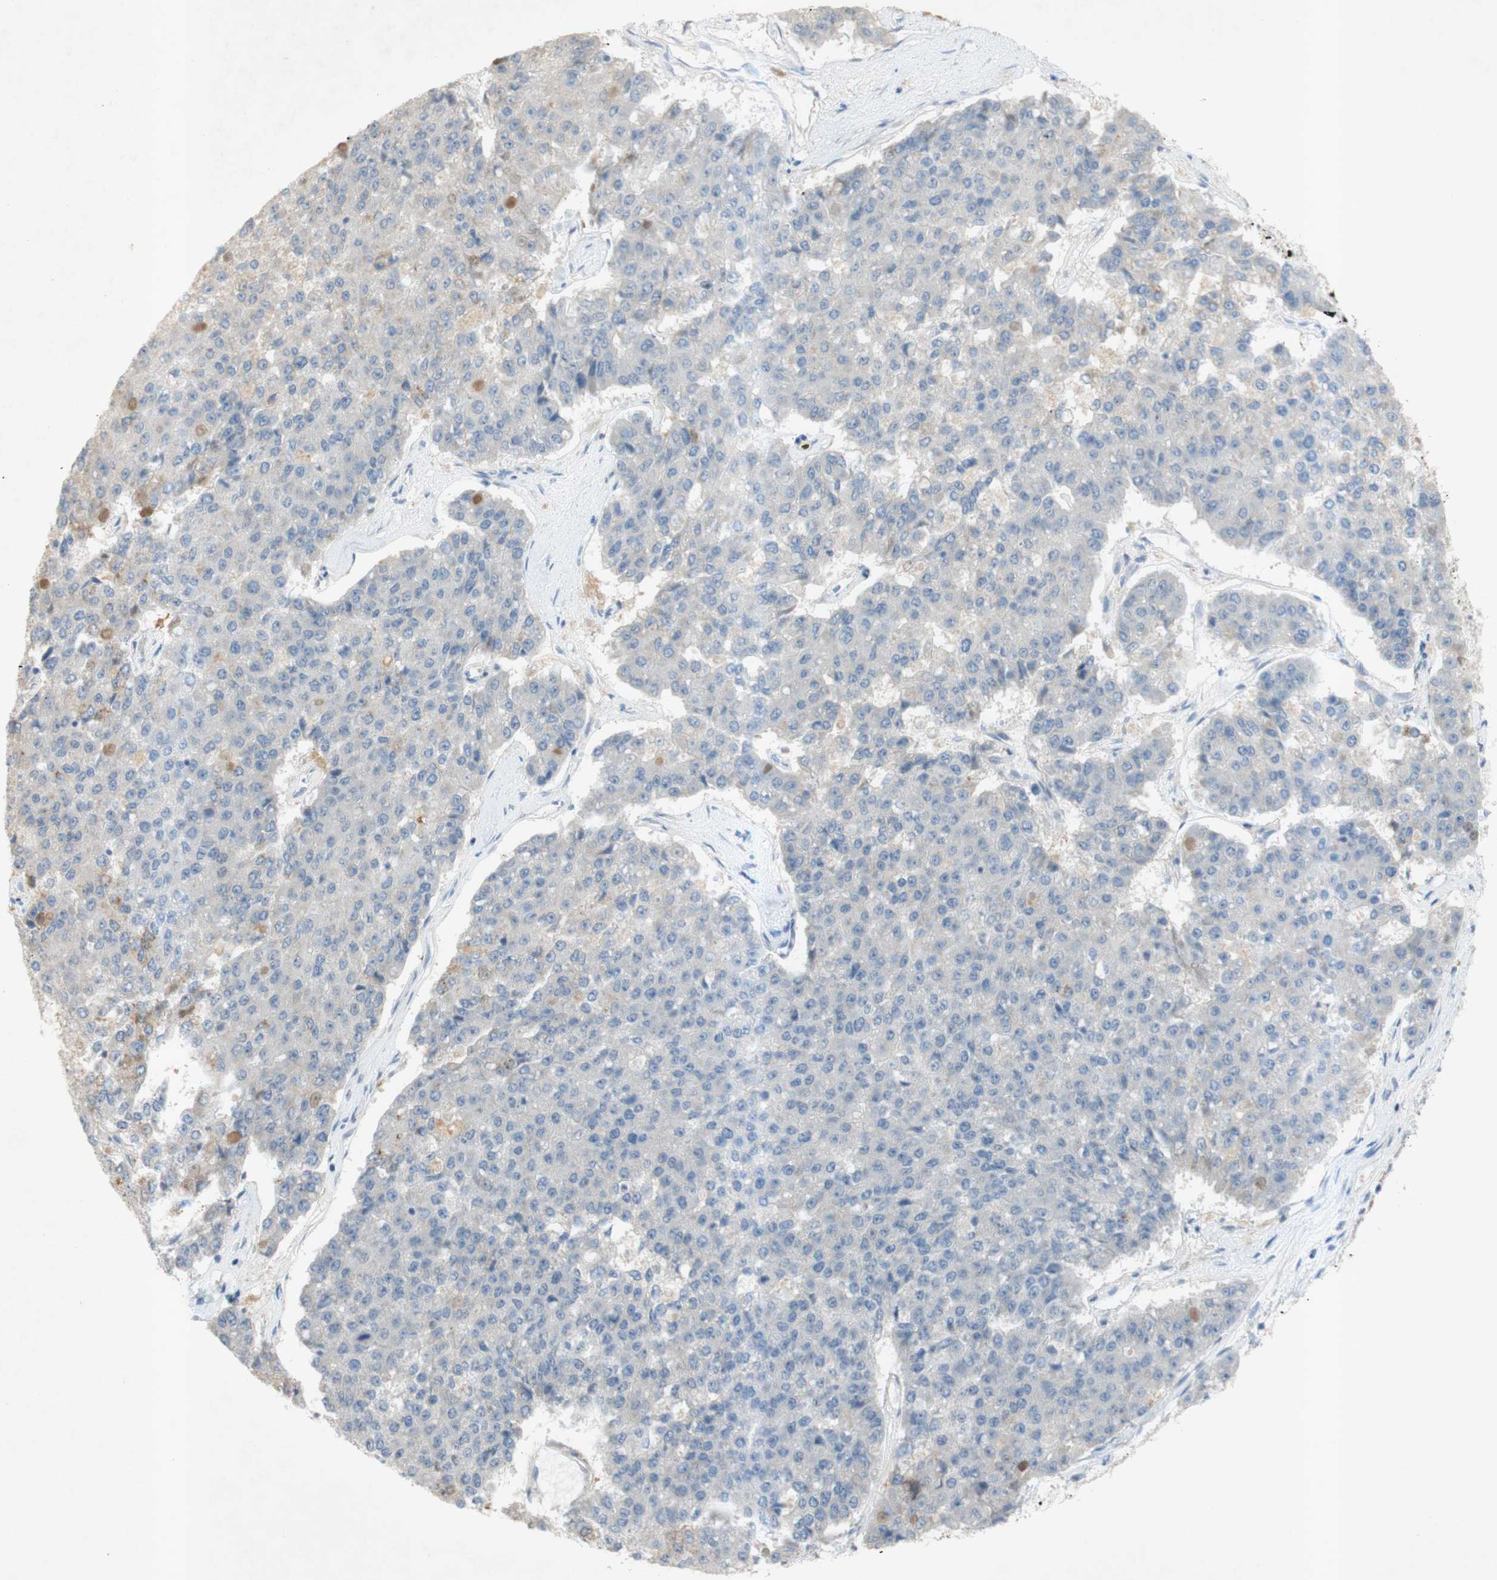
{"staining": {"intensity": "negative", "quantity": "none", "location": "none"}, "tissue": "pancreatic cancer", "cell_type": "Tumor cells", "image_type": "cancer", "snomed": [{"axis": "morphology", "description": "Adenocarcinoma, NOS"}, {"axis": "topography", "description": "Pancreas"}], "caption": "Tumor cells are negative for brown protein staining in pancreatic cancer (adenocarcinoma). The staining was performed using DAB (3,3'-diaminobenzidine) to visualize the protein expression in brown, while the nuclei were stained in blue with hematoxylin (Magnification: 20x).", "gene": "EPO", "patient": {"sex": "male", "age": 50}}